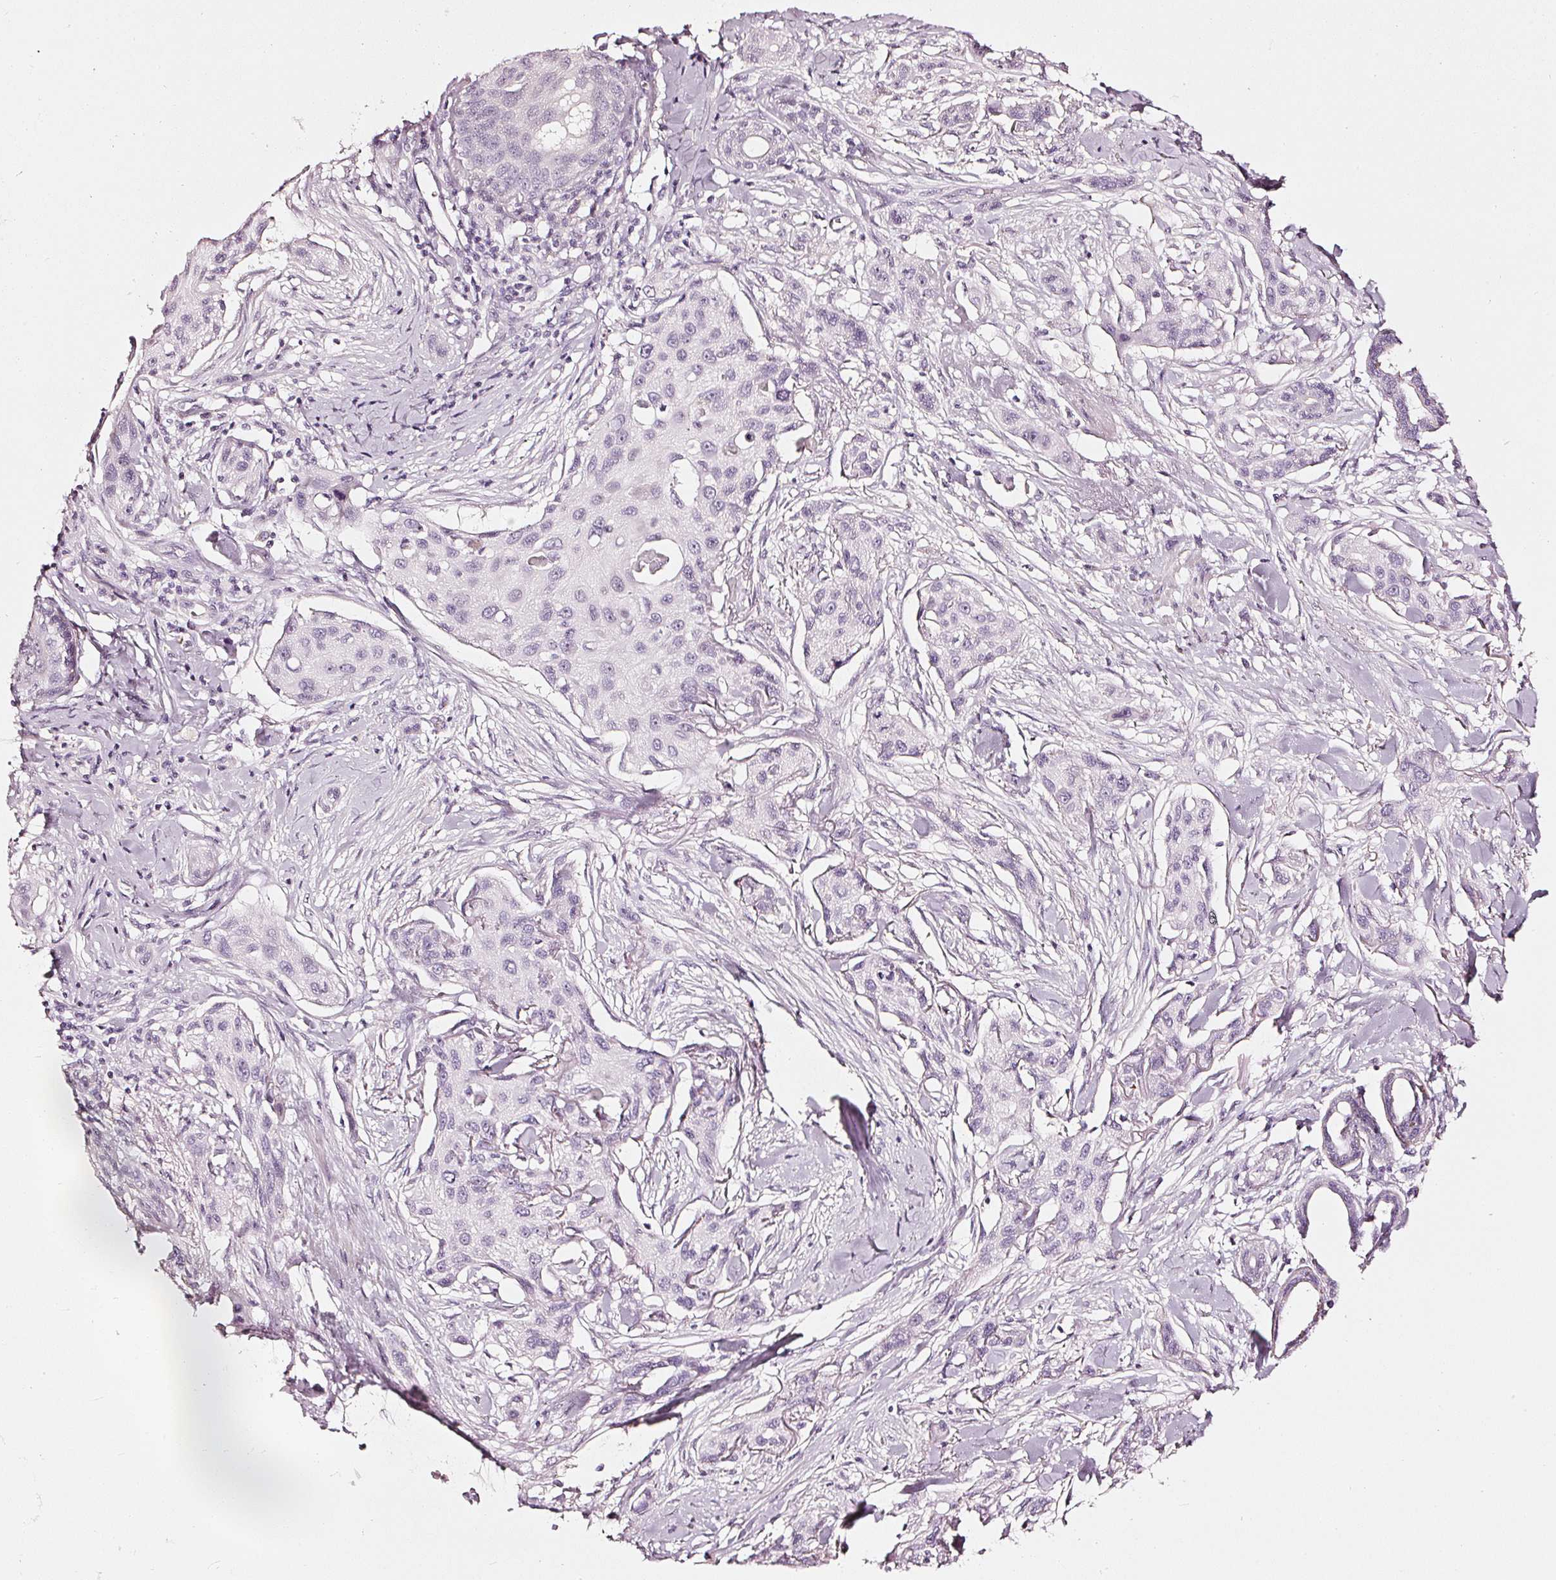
{"staining": {"intensity": "negative", "quantity": "none", "location": "none"}, "tissue": "skin cancer", "cell_type": "Tumor cells", "image_type": "cancer", "snomed": [{"axis": "morphology", "description": "Squamous cell carcinoma, NOS"}, {"axis": "topography", "description": "Skin"}], "caption": "A micrograph of squamous cell carcinoma (skin) stained for a protein reveals no brown staining in tumor cells.", "gene": "CNP", "patient": {"sex": "male", "age": 63}}